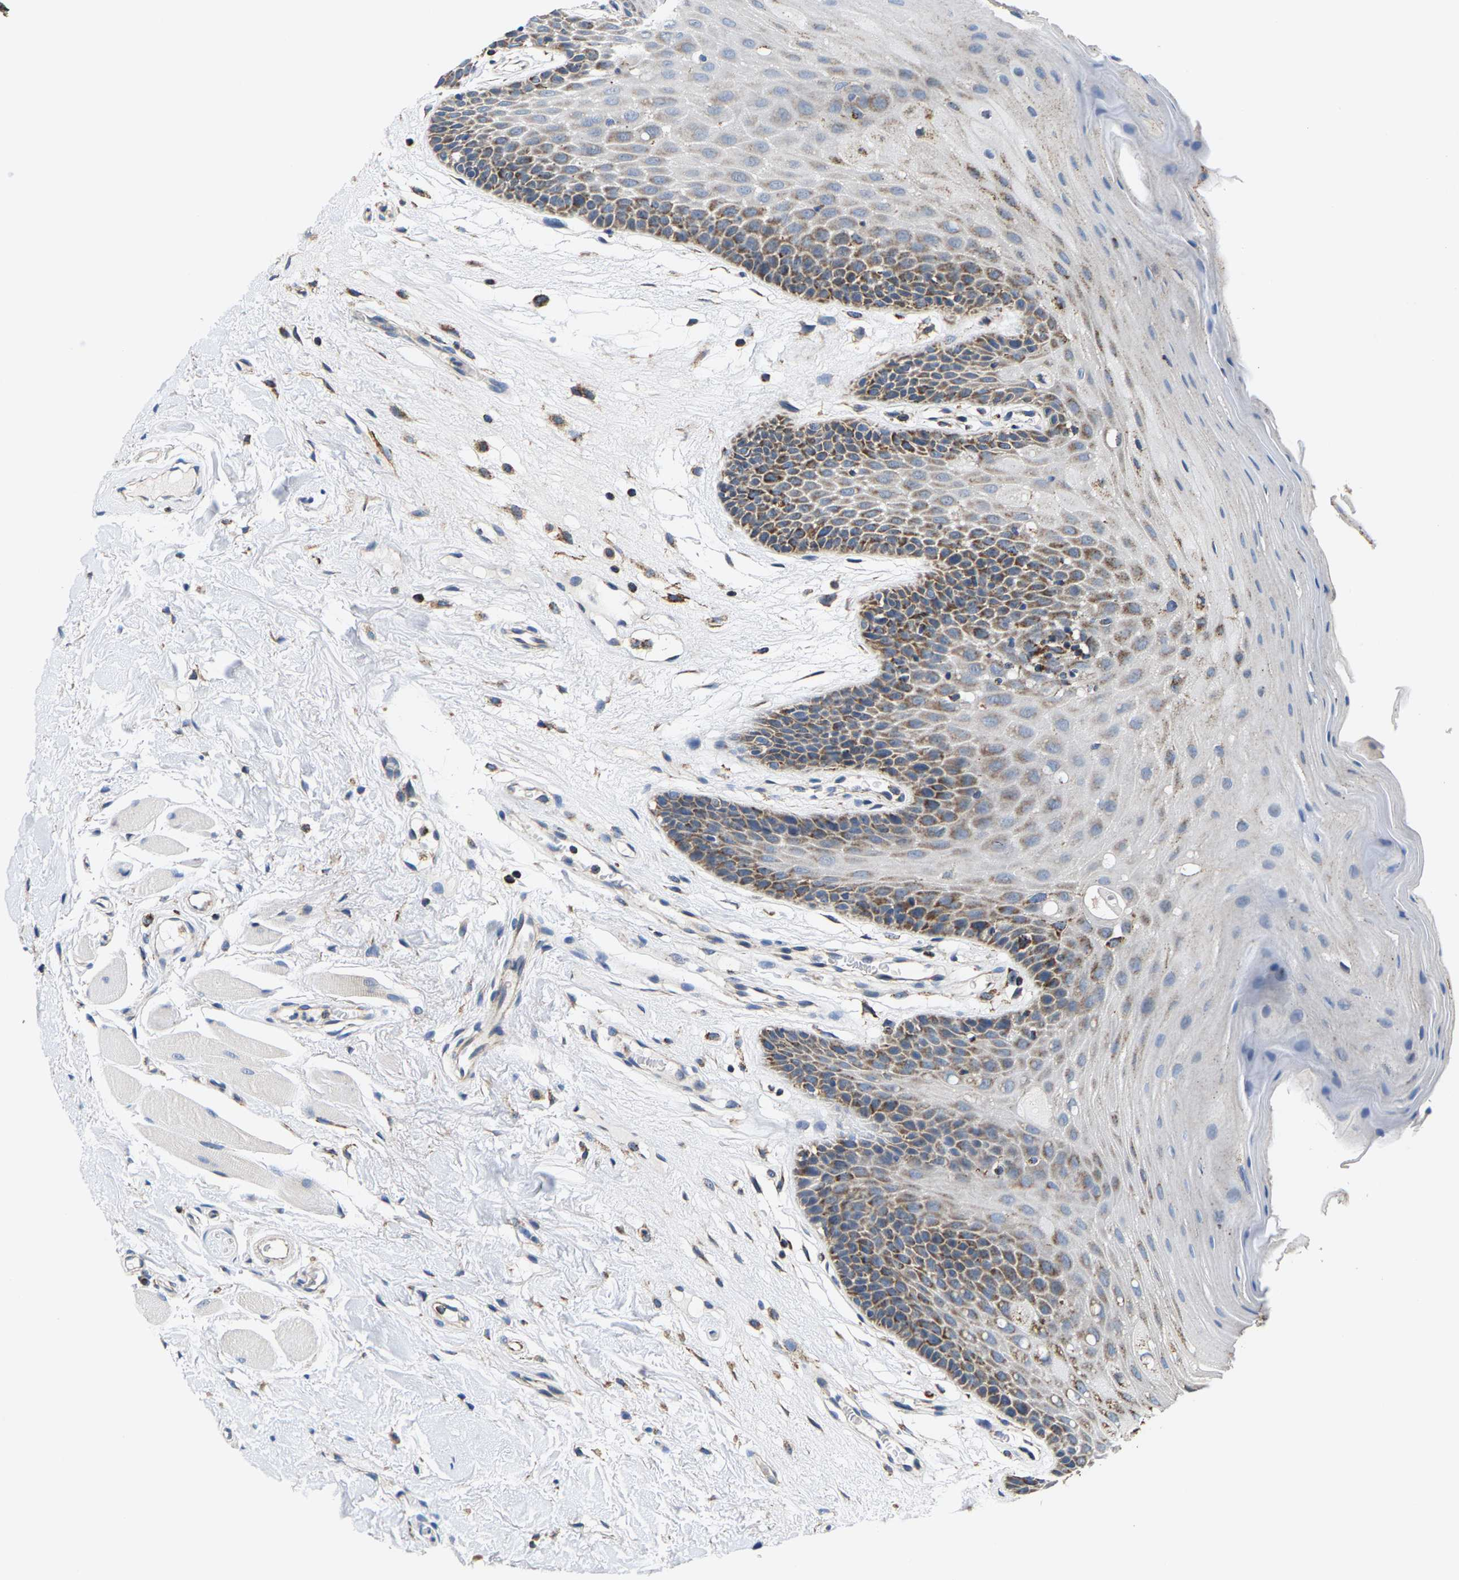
{"staining": {"intensity": "moderate", "quantity": ">75%", "location": "cytoplasmic/membranous"}, "tissue": "oral mucosa", "cell_type": "Squamous epithelial cells", "image_type": "normal", "snomed": [{"axis": "morphology", "description": "Normal tissue, NOS"}, {"axis": "morphology", "description": "Squamous cell carcinoma, NOS"}, {"axis": "topography", "description": "Oral tissue"}, {"axis": "topography", "description": "Head-Neck"}], "caption": "Immunohistochemistry (DAB) staining of normal oral mucosa shows moderate cytoplasmic/membranous protein expression in about >75% of squamous epithelial cells. (Brightfield microscopy of DAB IHC at high magnification).", "gene": "SHMT2", "patient": {"sex": "male", "age": 71}}